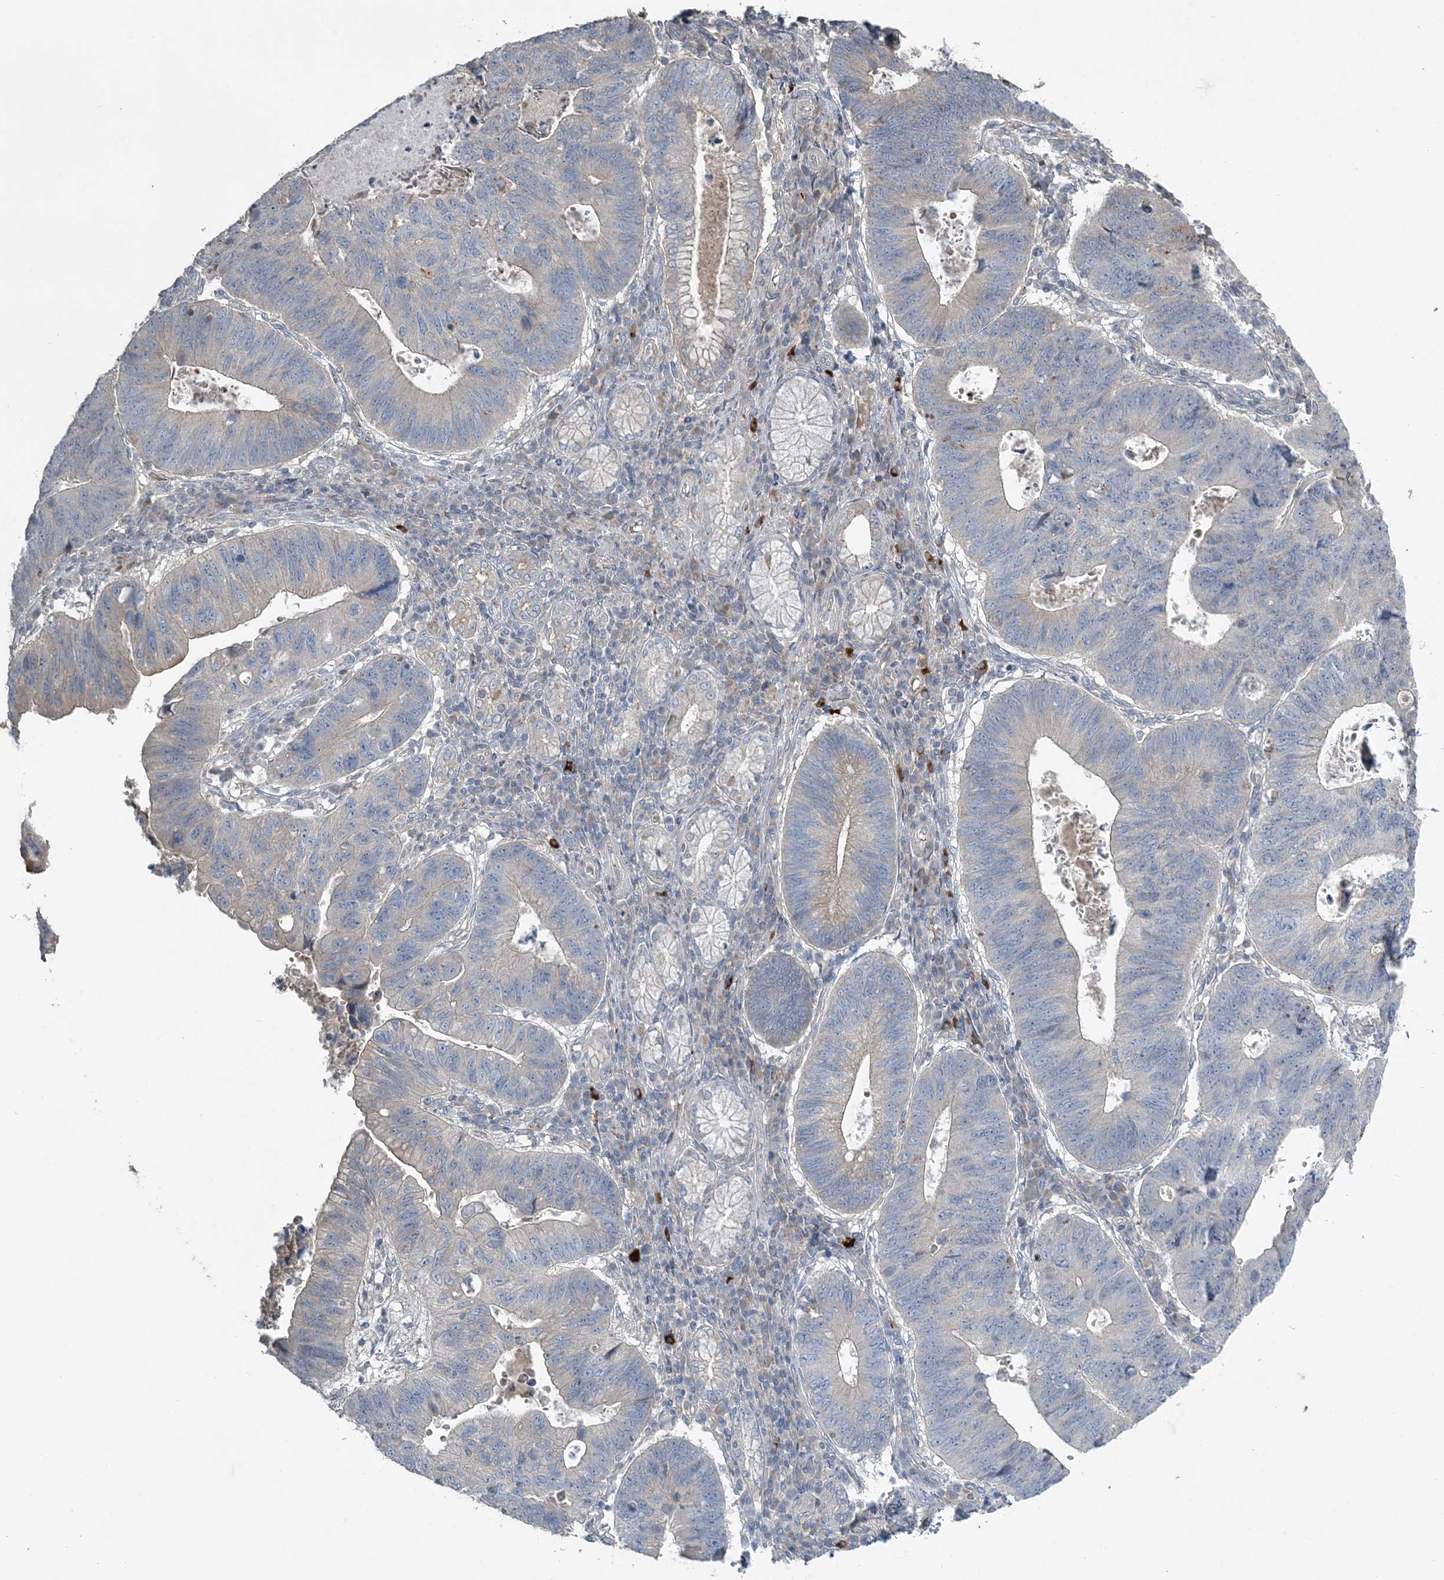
{"staining": {"intensity": "negative", "quantity": "none", "location": "none"}, "tissue": "stomach cancer", "cell_type": "Tumor cells", "image_type": "cancer", "snomed": [{"axis": "morphology", "description": "Adenocarcinoma, NOS"}, {"axis": "topography", "description": "Stomach"}], "caption": "IHC image of neoplastic tissue: human stomach cancer (adenocarcinoma) stained with DAB exhibits no significant protein expression in tumor cells.", "gene": "SLC4A10", "patient": {"sex": "male", "age": 59}}